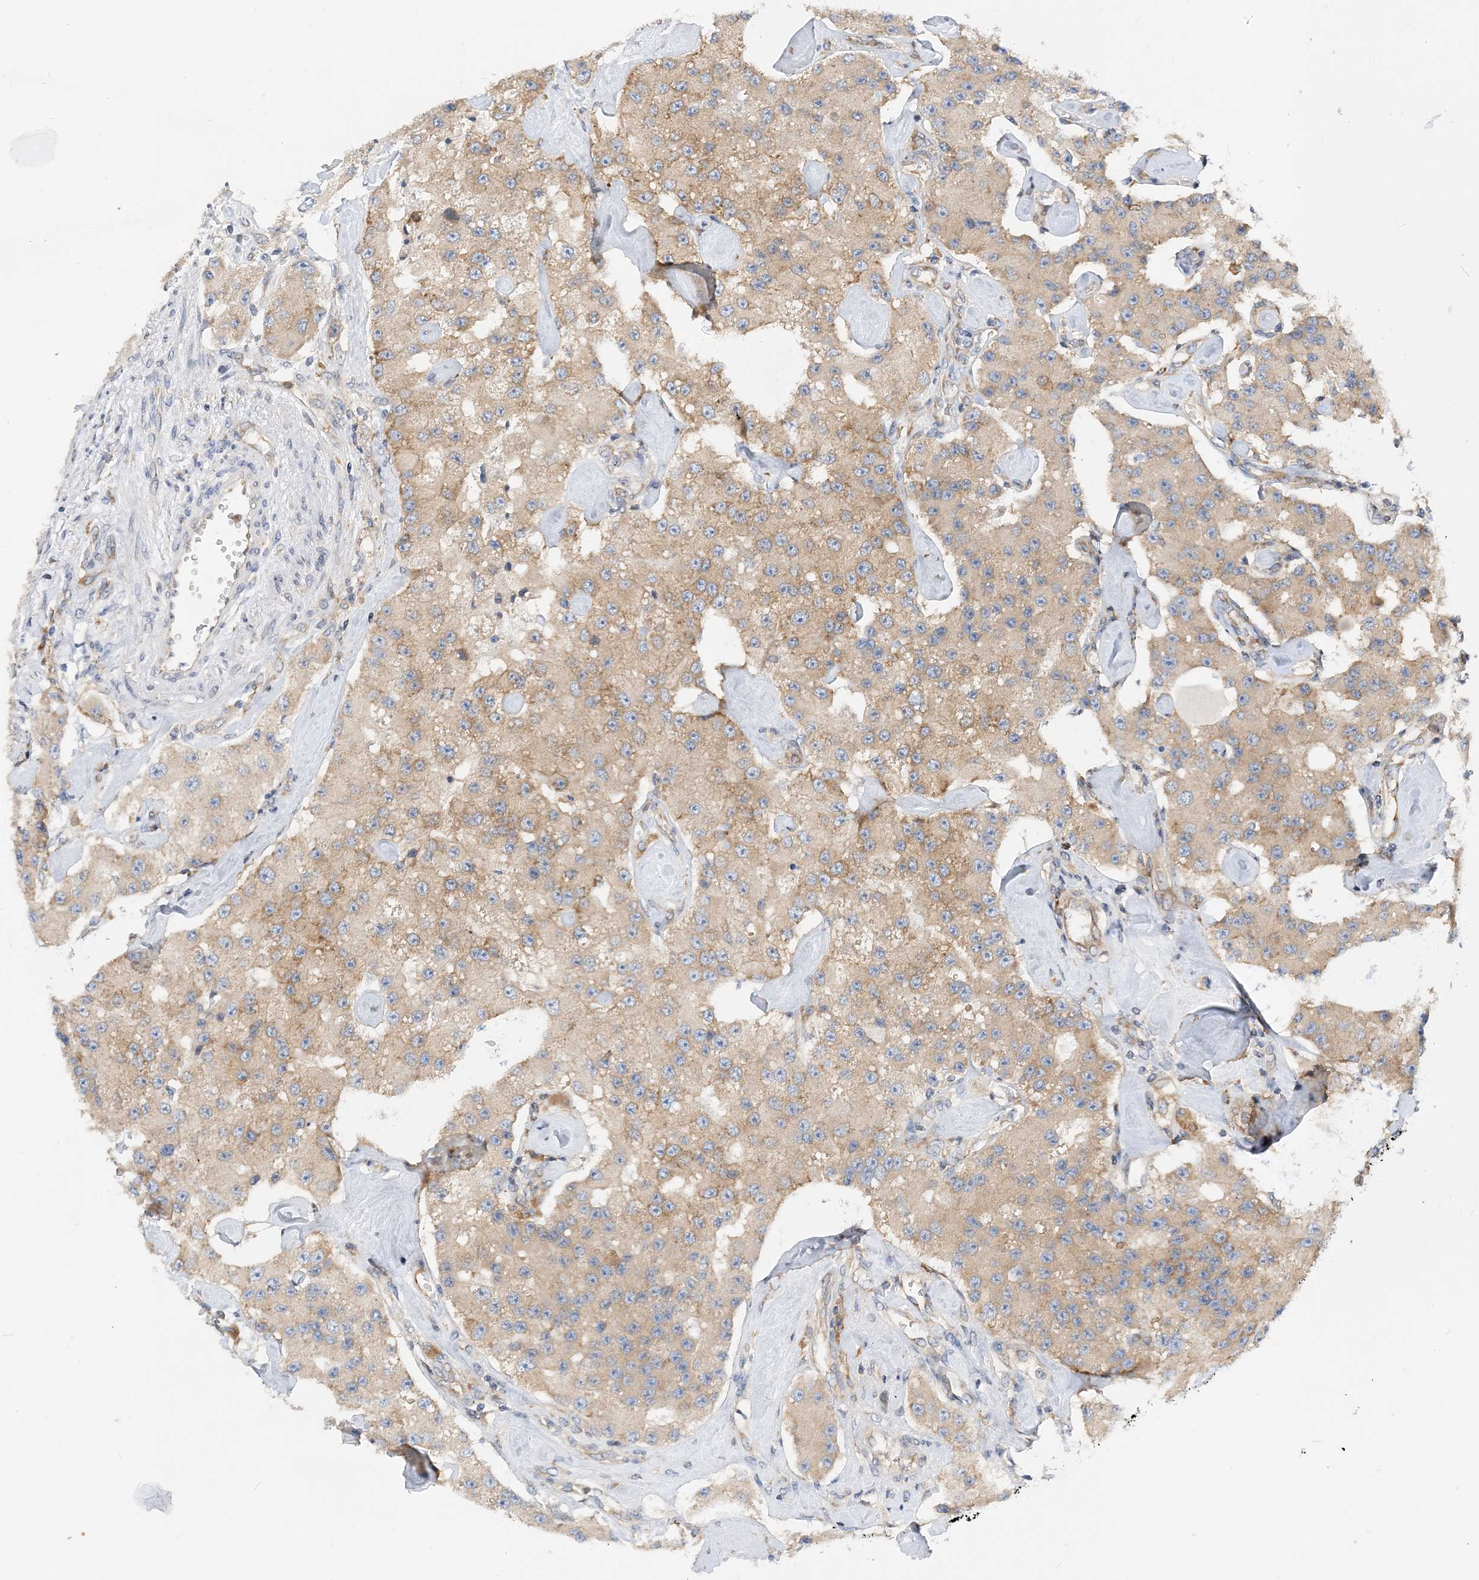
{"staining": {"intensity": "weak", "quantity": ">75%", "location": "cytoplasmic/membranous"}, "tissue": "carcinoid", "cell_type": "Tumor cells", "image_type": "cancer", "snomed": [{"axis": "morphology", "description": "Carcinoid, malignant, NOS"}, {"axis": "topography", "description": "Pancreas"}], "caption": "Protein positivity by immunohistochemistry shows weak cytoplasmic/membranous positivity in about >75% of tumor cells in malignant carcinoid. (DAB (3,3'-diaminobenzidine) IHC with brightfield microscopy, high magnification).", "gene": "LARP4B", "patient": {"sex": "male", "age": 41}}